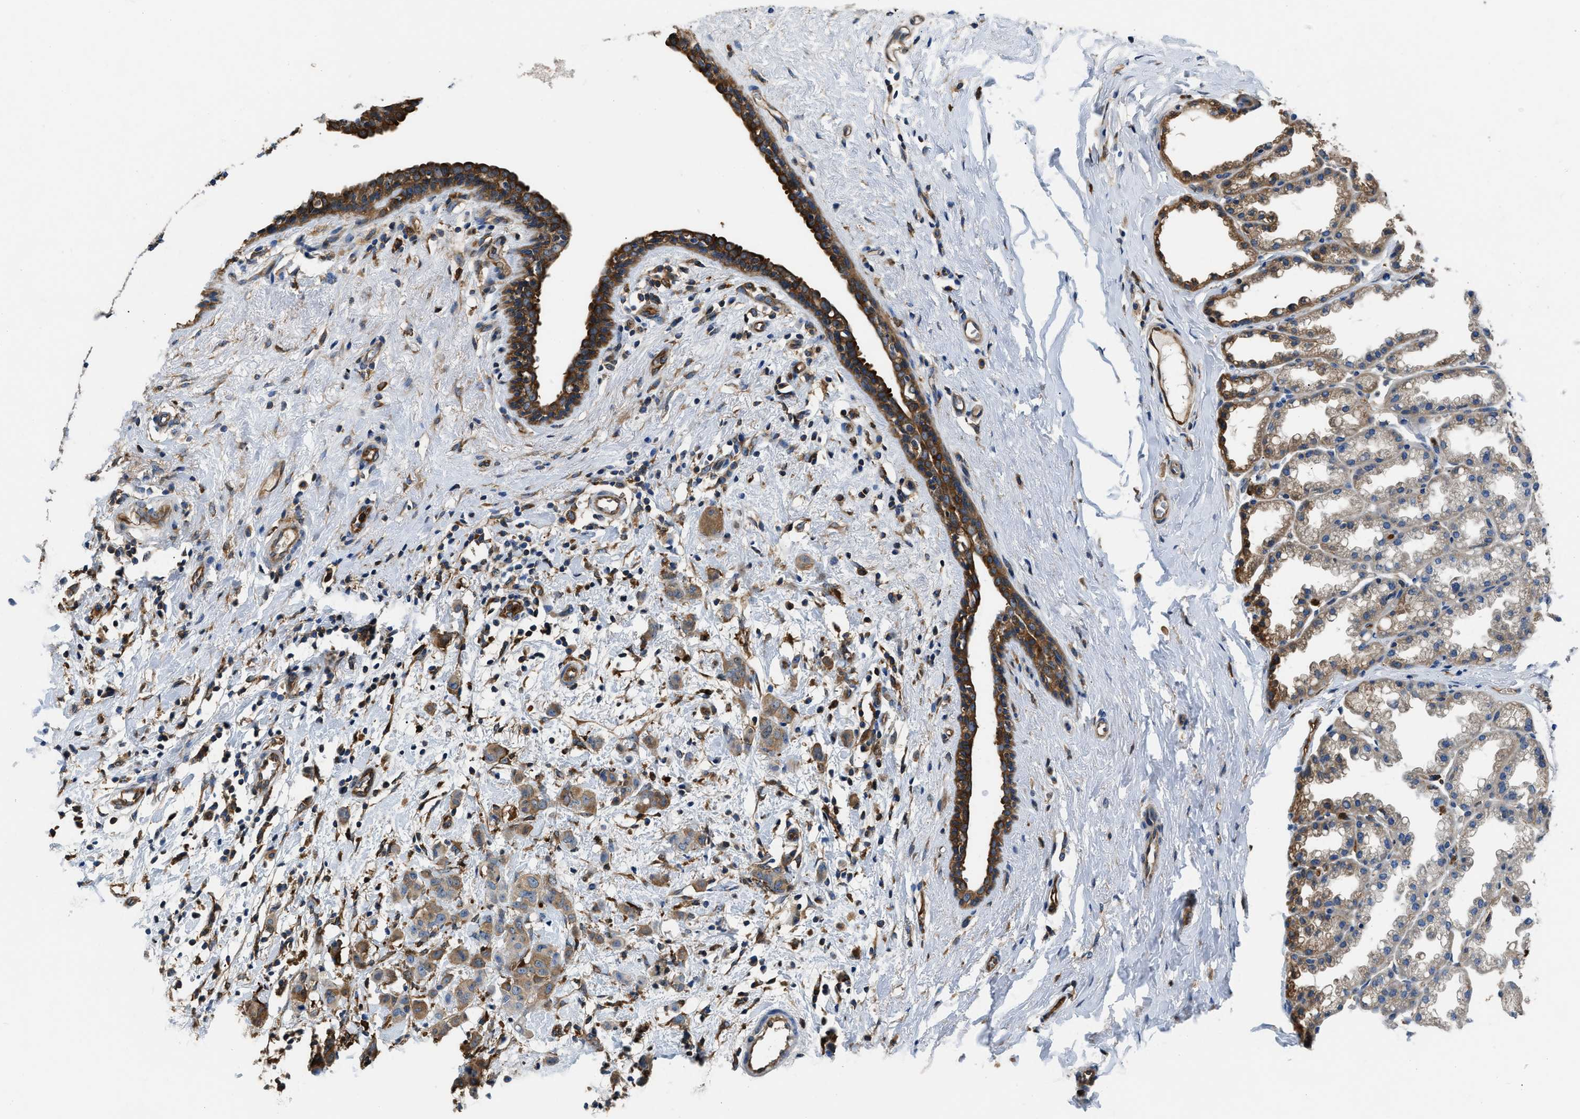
{"staining": {"intensity": "moderate", "quantity": ">75%", "location": "cytoplasmic/membranous"}, "tissue": "breast cancer", "cell_type": "Tumor cells", "image_type": "cancer", "snomed": [{"axis": "morphology", "description": "Normal tissue, NOS"}, {"axis": "morphology", "description": "Duct carcinoma"}, {"axis": "topography", "description": "Breast"}], "caption": "Breast cancer tissue demonstrates moderate cytoplasmic/membranous staining in approximately >75% of tumor cells, visualized by immunohistochemistry.", "gene": "PKM", "patient": {"sex": "female", "age": 40}}